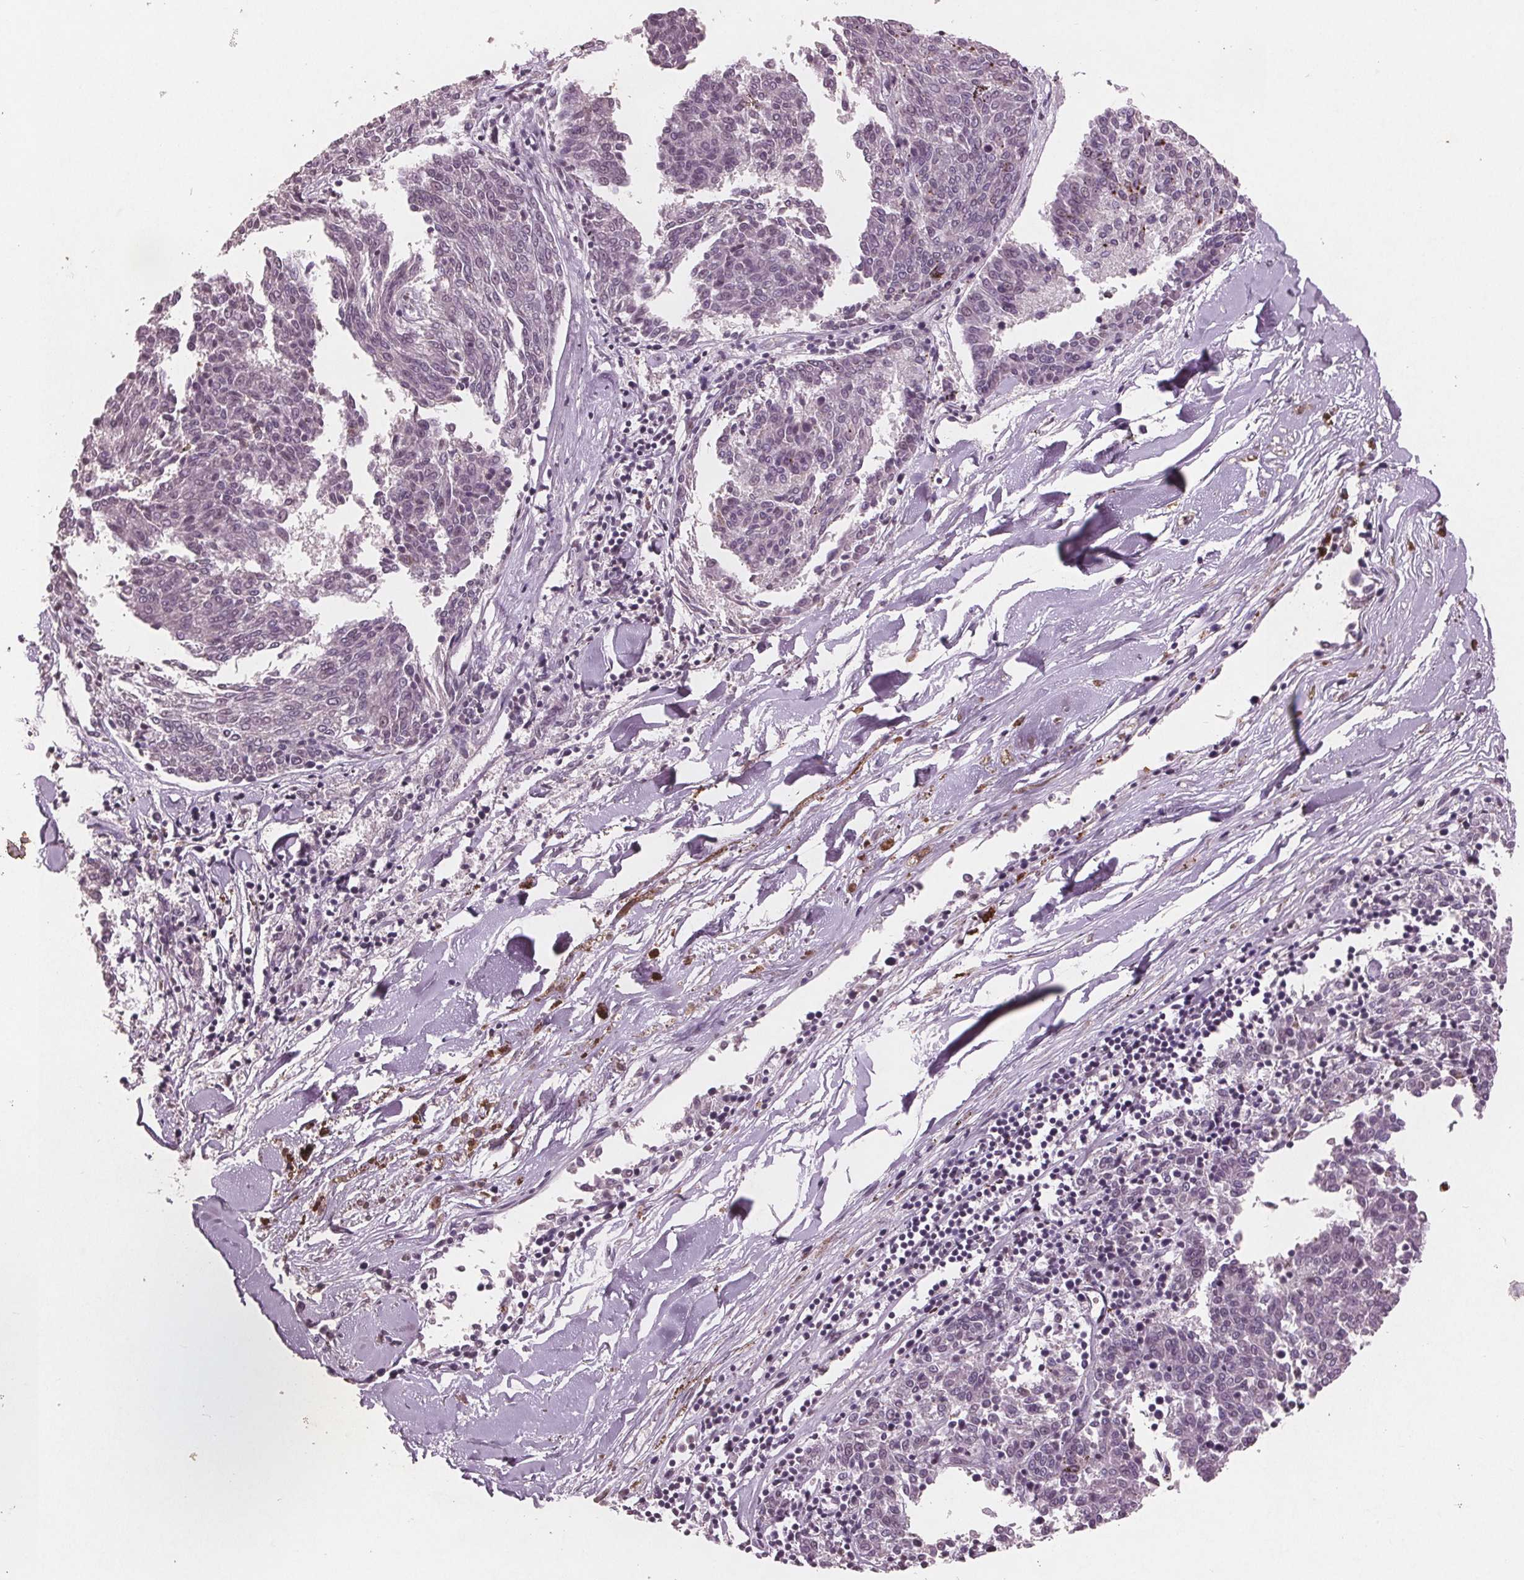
{"staining": {"intensity": "negative", "quantity": "none", "location": "none"}, "tissue": "melanoma", "cell_type": "Tumor cells", "image_type": "cancer", "snomed": [{"axis": "morphology", "description": "Malignant melanoma, NOS"}, {"axis": "topography", "description": "Skin"}], "caption": "DAB (3,3'-diaminobenzidine) immunohistochemical staining of human malignant melanoma shows no significant positivity in tumor cells. Nuclei are stained in blue.", "gene": "RPS6KA2", "patient": {"sex": "female", "age": 72}}